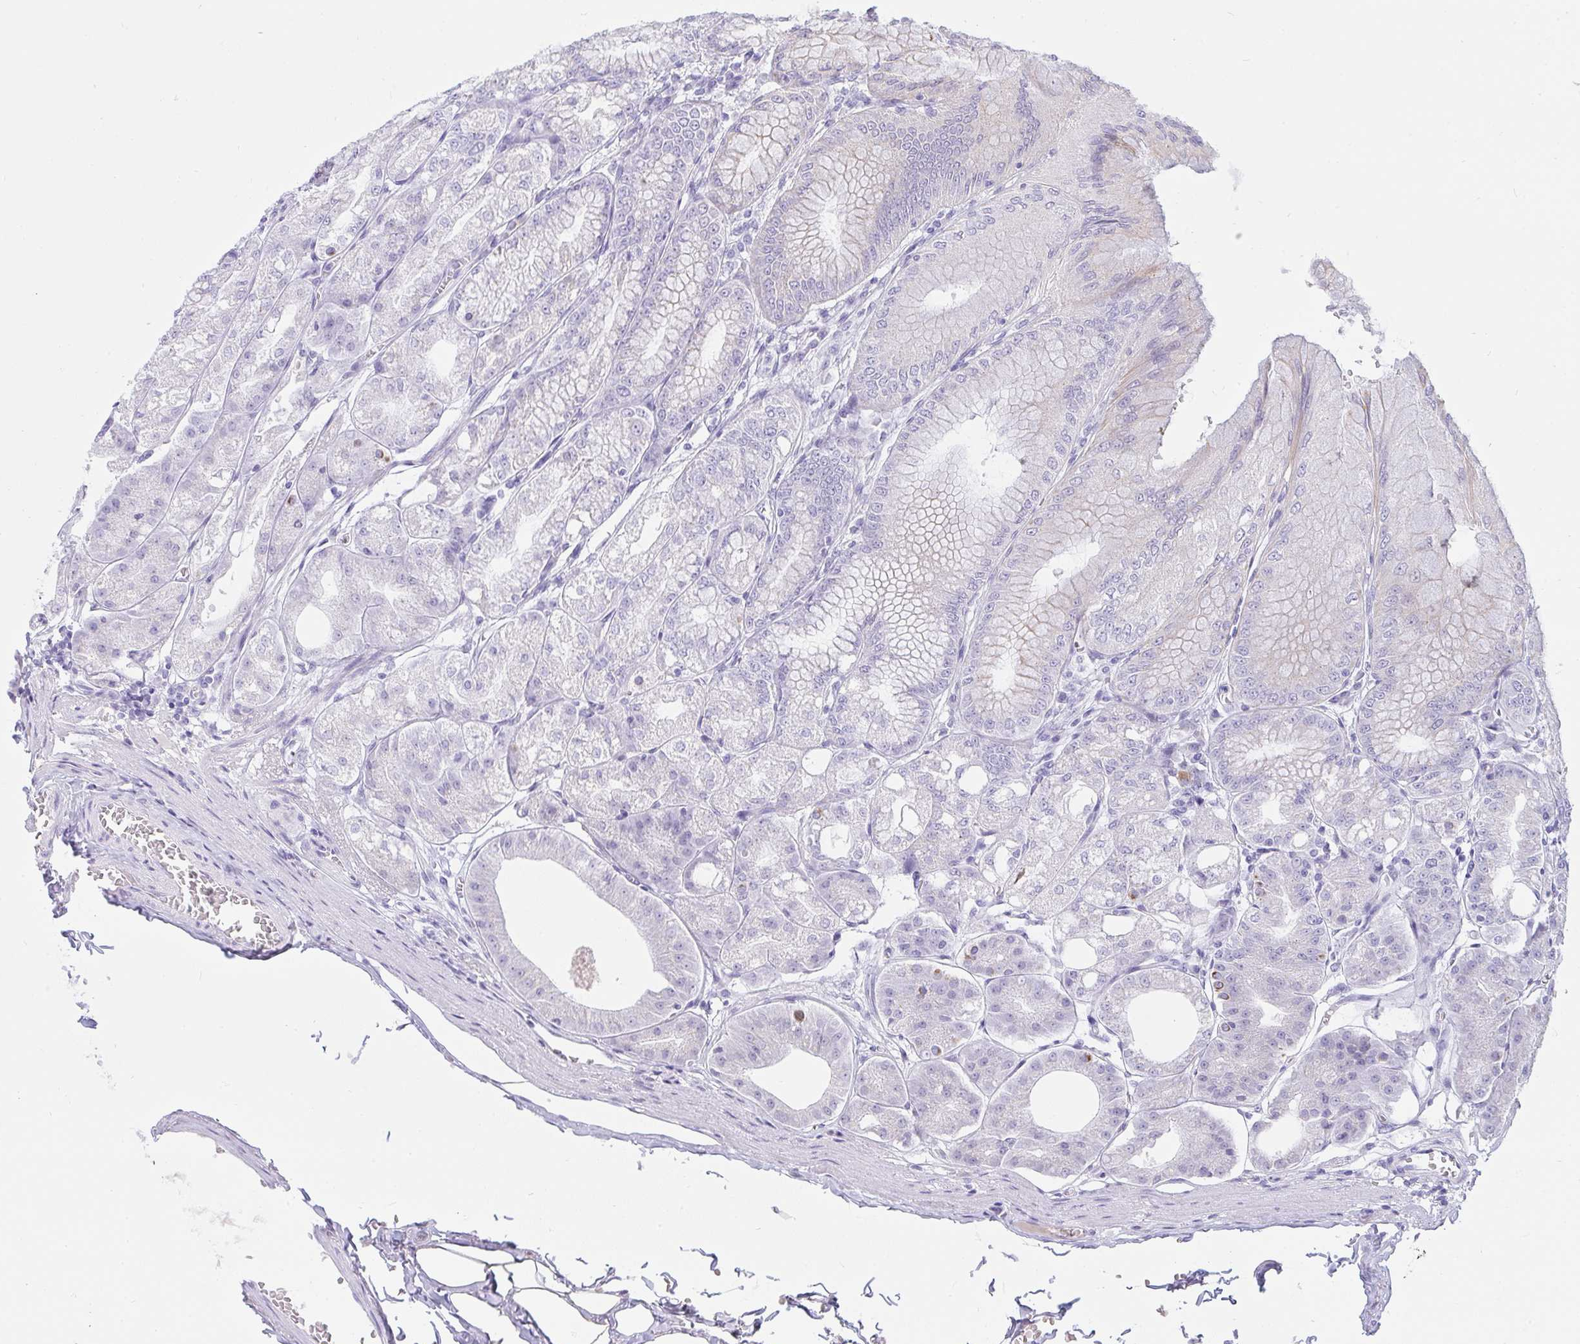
{"staining": {"intensity": "negative", "quantity": "none", "location": "none"}, "tissue": "stomach", "cell_type": "Glandular cells", "image_type": "normal", "snomed": [{"axis": "morphology", "description": "Normal tissue, NOS"}, {"axis": "topography", "description": "Stomach, lower"}], "caption": "IHC micrograph of benign stomach: stomach stained with DAB (3,3'-diaminobenzidine) displays no significant protein expression in glandular cells. (Stains: DAB (3,3'-diaminobenzidine) IHC with hematoxylin counter stain, Microscopy: brightfield microscopy at high magnification).", "gene": "OR5J2", "patient": {"sex": "male", "age": 71}}